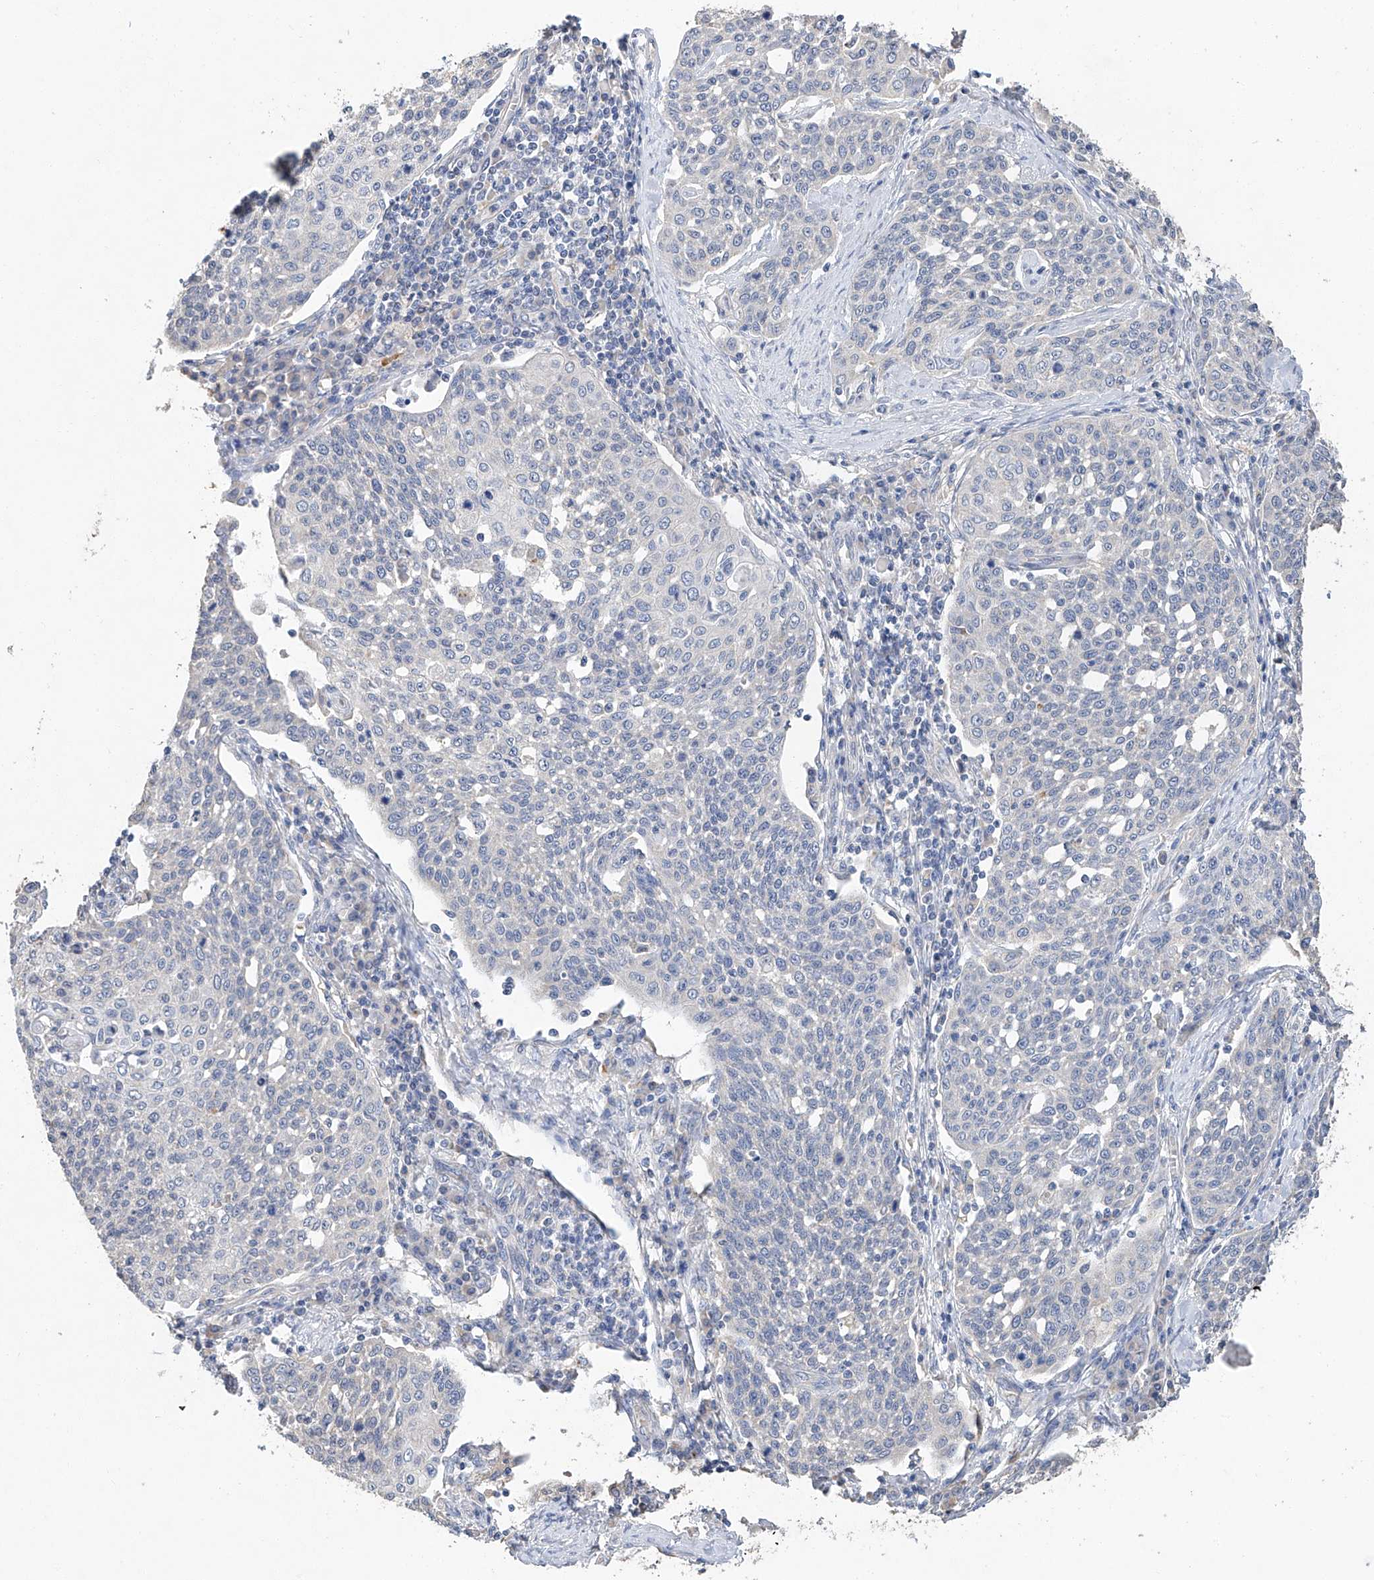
{"staining": {"intensity": "negative", "quantity": "none", "location": "none"}, "tissue": "cervical cancer", "cell_type": "Tumor cells", "image_type": "cancer", "snomed": [{"axis": "morphology", "description": "Squamous cell carcinoma, NOS"}, {"axis": "topography", "description": "Cervix"}], "caption": "DAB (3,3'-diaminobenzidine) immunohistochemical staining of human squamous cell carcinoma (cervical) displays no significant expression in tumor cells. The staining was performed using DAB (3,3'-diaminobenzidine) to visualize the protein expression in brown, while the nuclei were stained in blue with hematoxylin (Magnification: 20x).", "gene": "AMD1", "patient": {"sex": "female", "age": 34}}